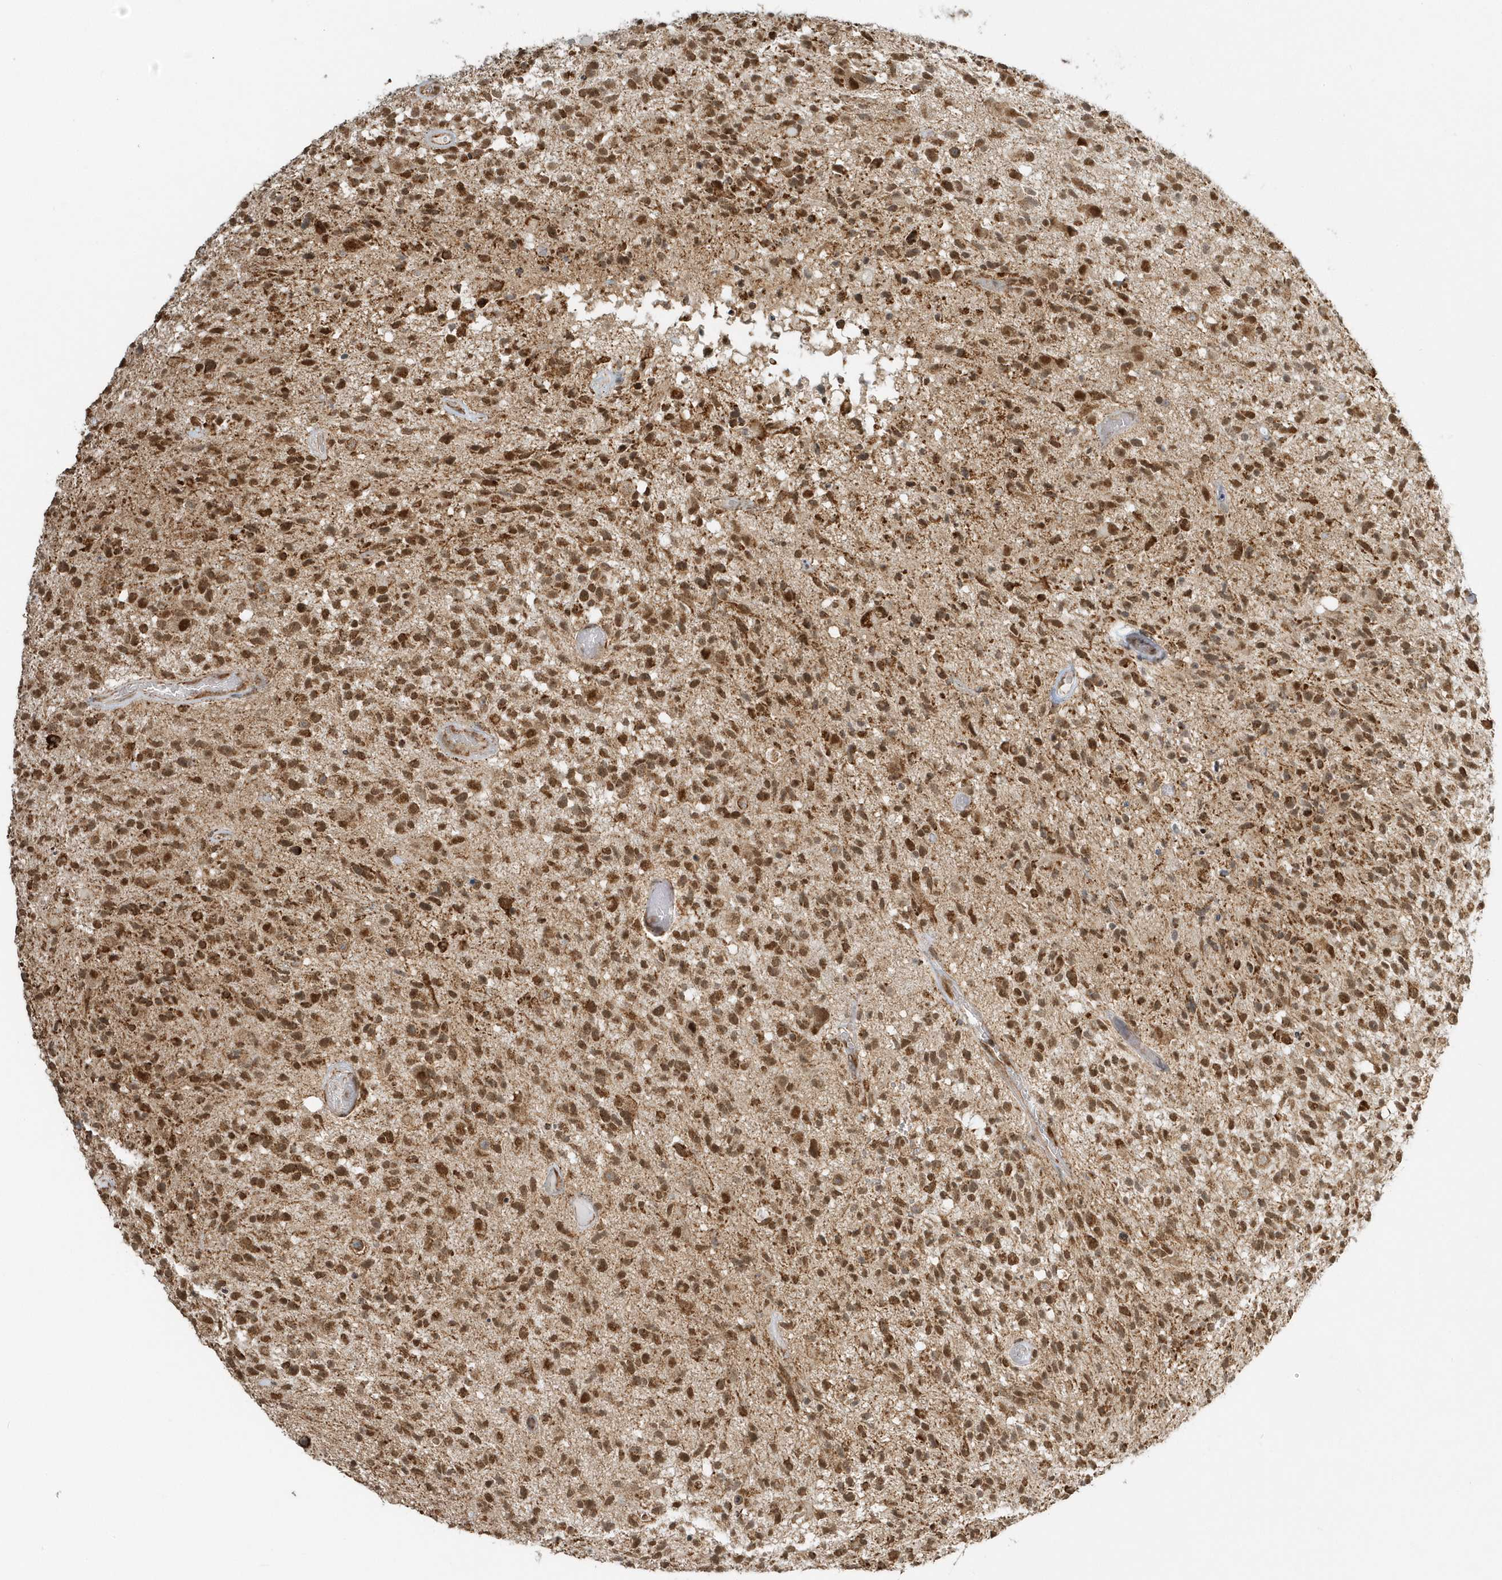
{"staining": {"intensity": "moderate", "quantity": ">75%", "location": "cytoplasmic/membranous,nuclear"}, "tissue": "glioma", "cell_type": "Tumor cells", "image_type": "cancer", "snomed": [{"axis": "morphology", "description": "Glioma, malignant, High grade"}, {"axis": "morphology", "description": "Glioblastoma, NOS"}, {"axis": "topography", "description": "Brain"}], "caption": "About >75% of tumor cells in glioblastoma exhibit moderate cytoplasmic/membranous and nuclear protein positivity as visualized by brown immunohistochemical staining.", "gene": "PSMD6", "patient": {"sex": "male", "age": 60}}